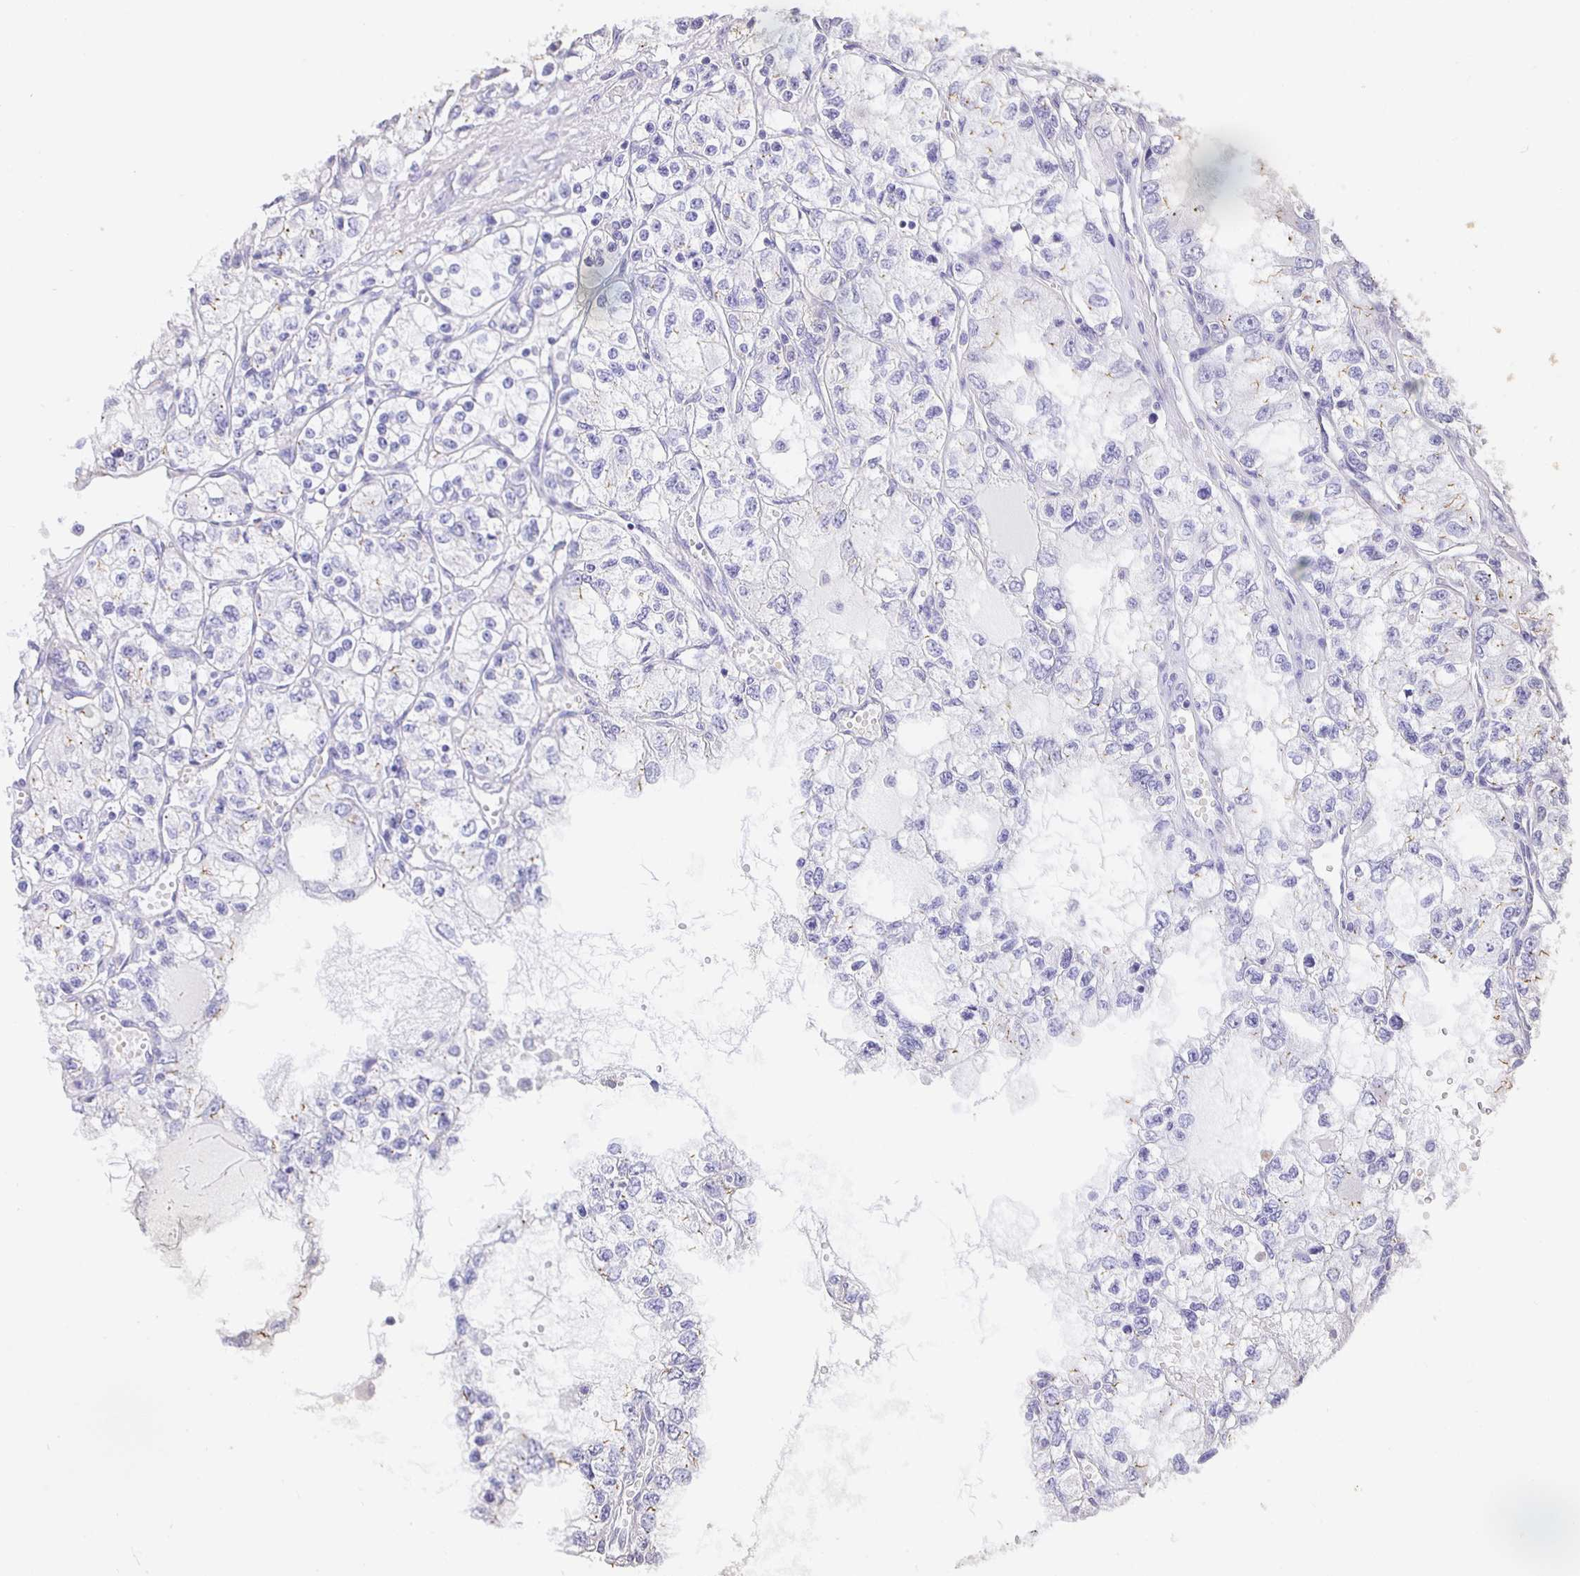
{"staining": {"intensity": "negative", "quantity": "none", "location": "none"}, "tissue": "renal cancer", "cell_type": "Tumor cells", "image_type": "cancer", "snomed": [{"axis": "morphology", "description": "Adenocarcinoma, NOS"}, {"axis": "topography", "description": "Kidney"}], "caption": "Tumor cells show no significant protein staining in renal cancer.", "gene": "EZHIP", "patient": {"sex": "female", "age": 59}}